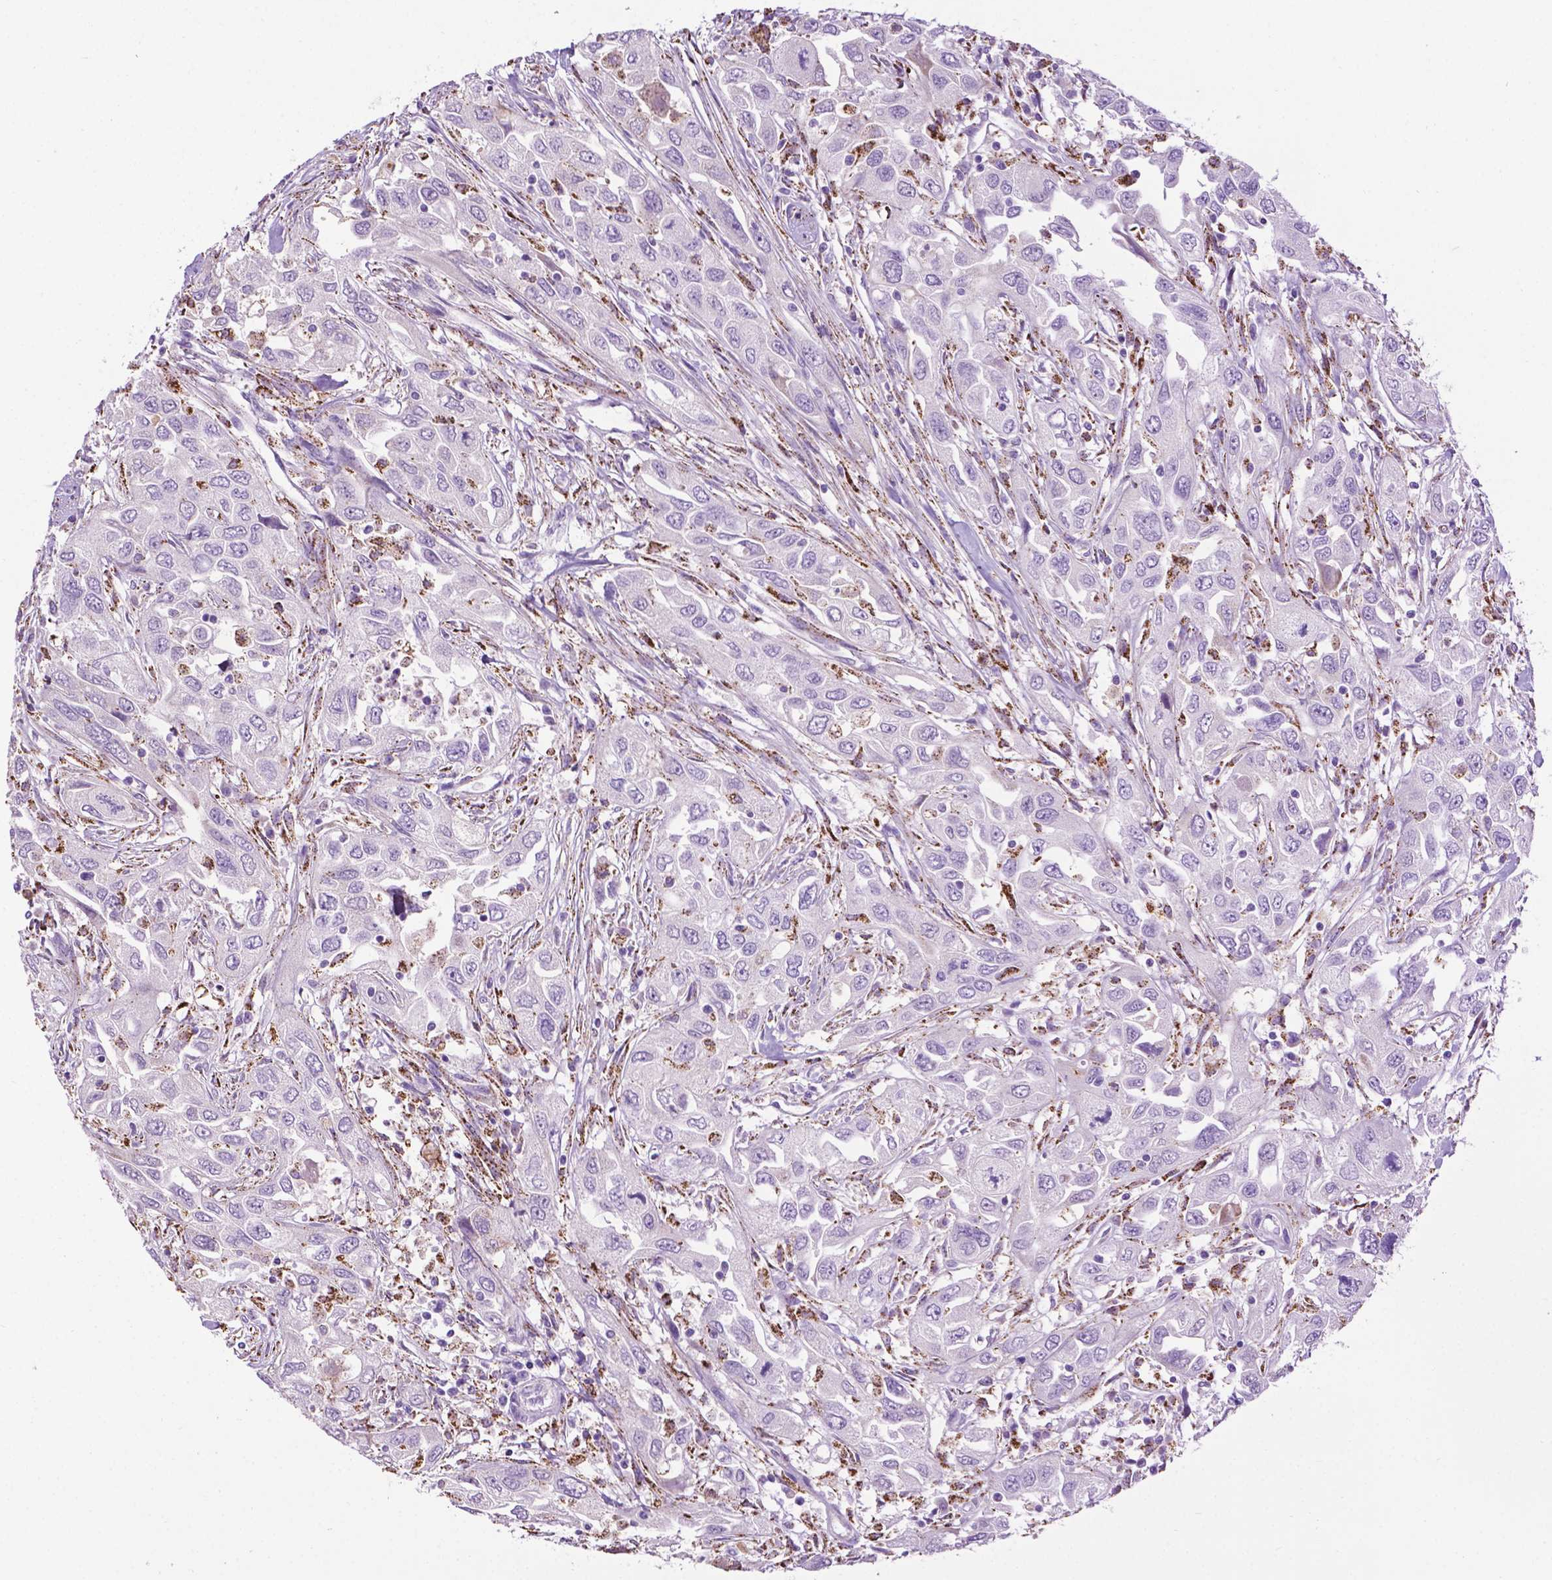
{"staining": {"intensity": "negative", "quantity": "none", "location": "none"}, "tissue": "urothelial cancer", "cell_type": "Tumor cells", "image_type": "cancer", "snomed": [{"axis": "morphology", "description": "Urothelial carcinoma, High grade"}, {"axis": "topography", "description": "Urinary bladder"}], "caption": "Photomicrograph shows no significant protein positivity in tumor cells of urothelial carcinoma (high-grade).", "gene": "TMEM132E", "patient": {"sex": "male", "age": 76}}